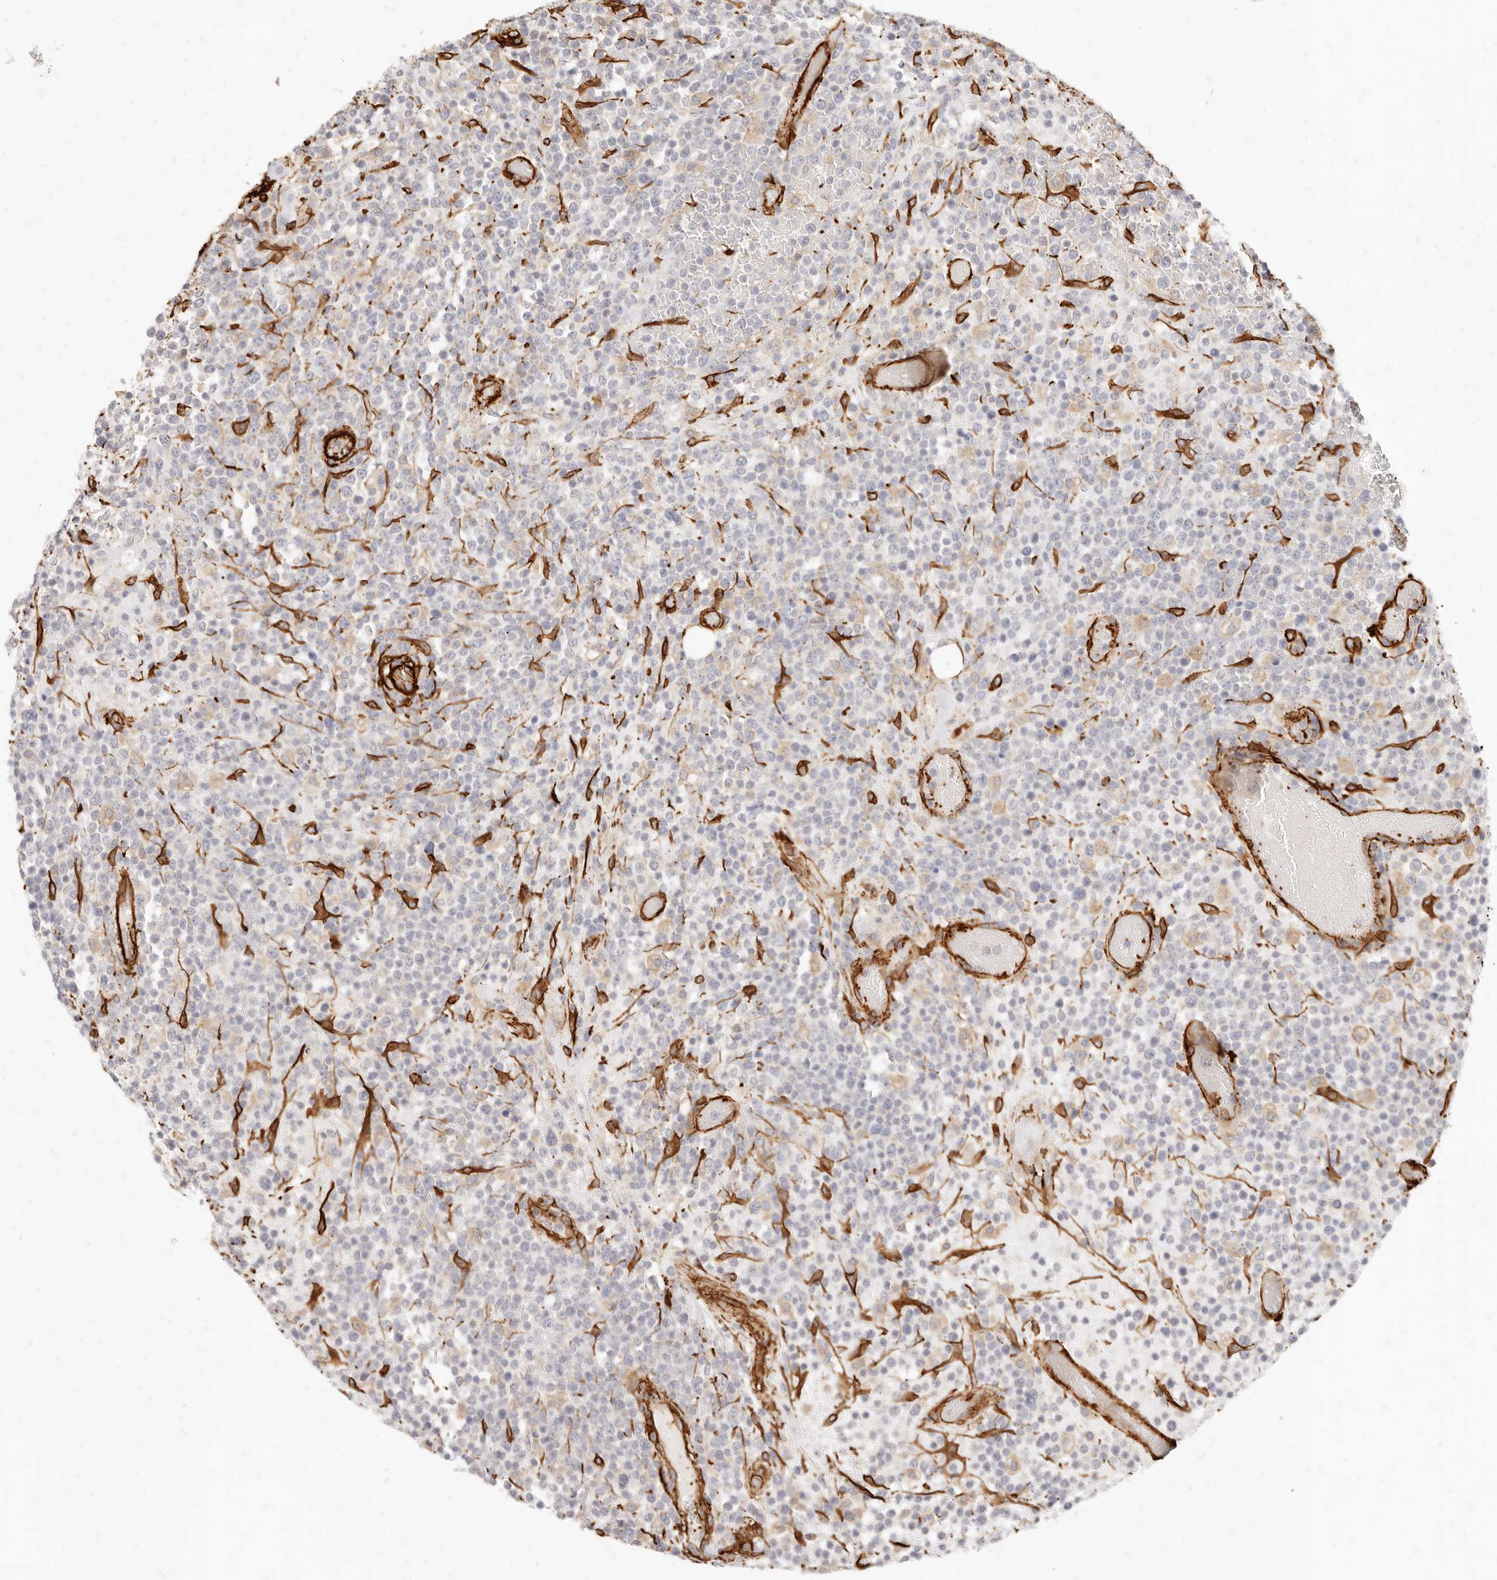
{"staining": {"intensity": "negative", "quantity": "none", "location": "none"}, "tissue": "lymphoma", "cell_type": "Tumor cells", "image_type": "cancer", "snomed": [{"axis": "morphology", "description": "Malignant lymphoma, non-Hodgkin's type, High grade"}, {"axis": "topography", "description": "Colon"}], "caption": "A histopathology image of malignant lymphoma, non-Hodgkin's type (high-grade) stained for a protein exhibits no brown staining in tumor cells.", "gene": "TMTC2", "patient": {"sex": "female", "age": 53}}